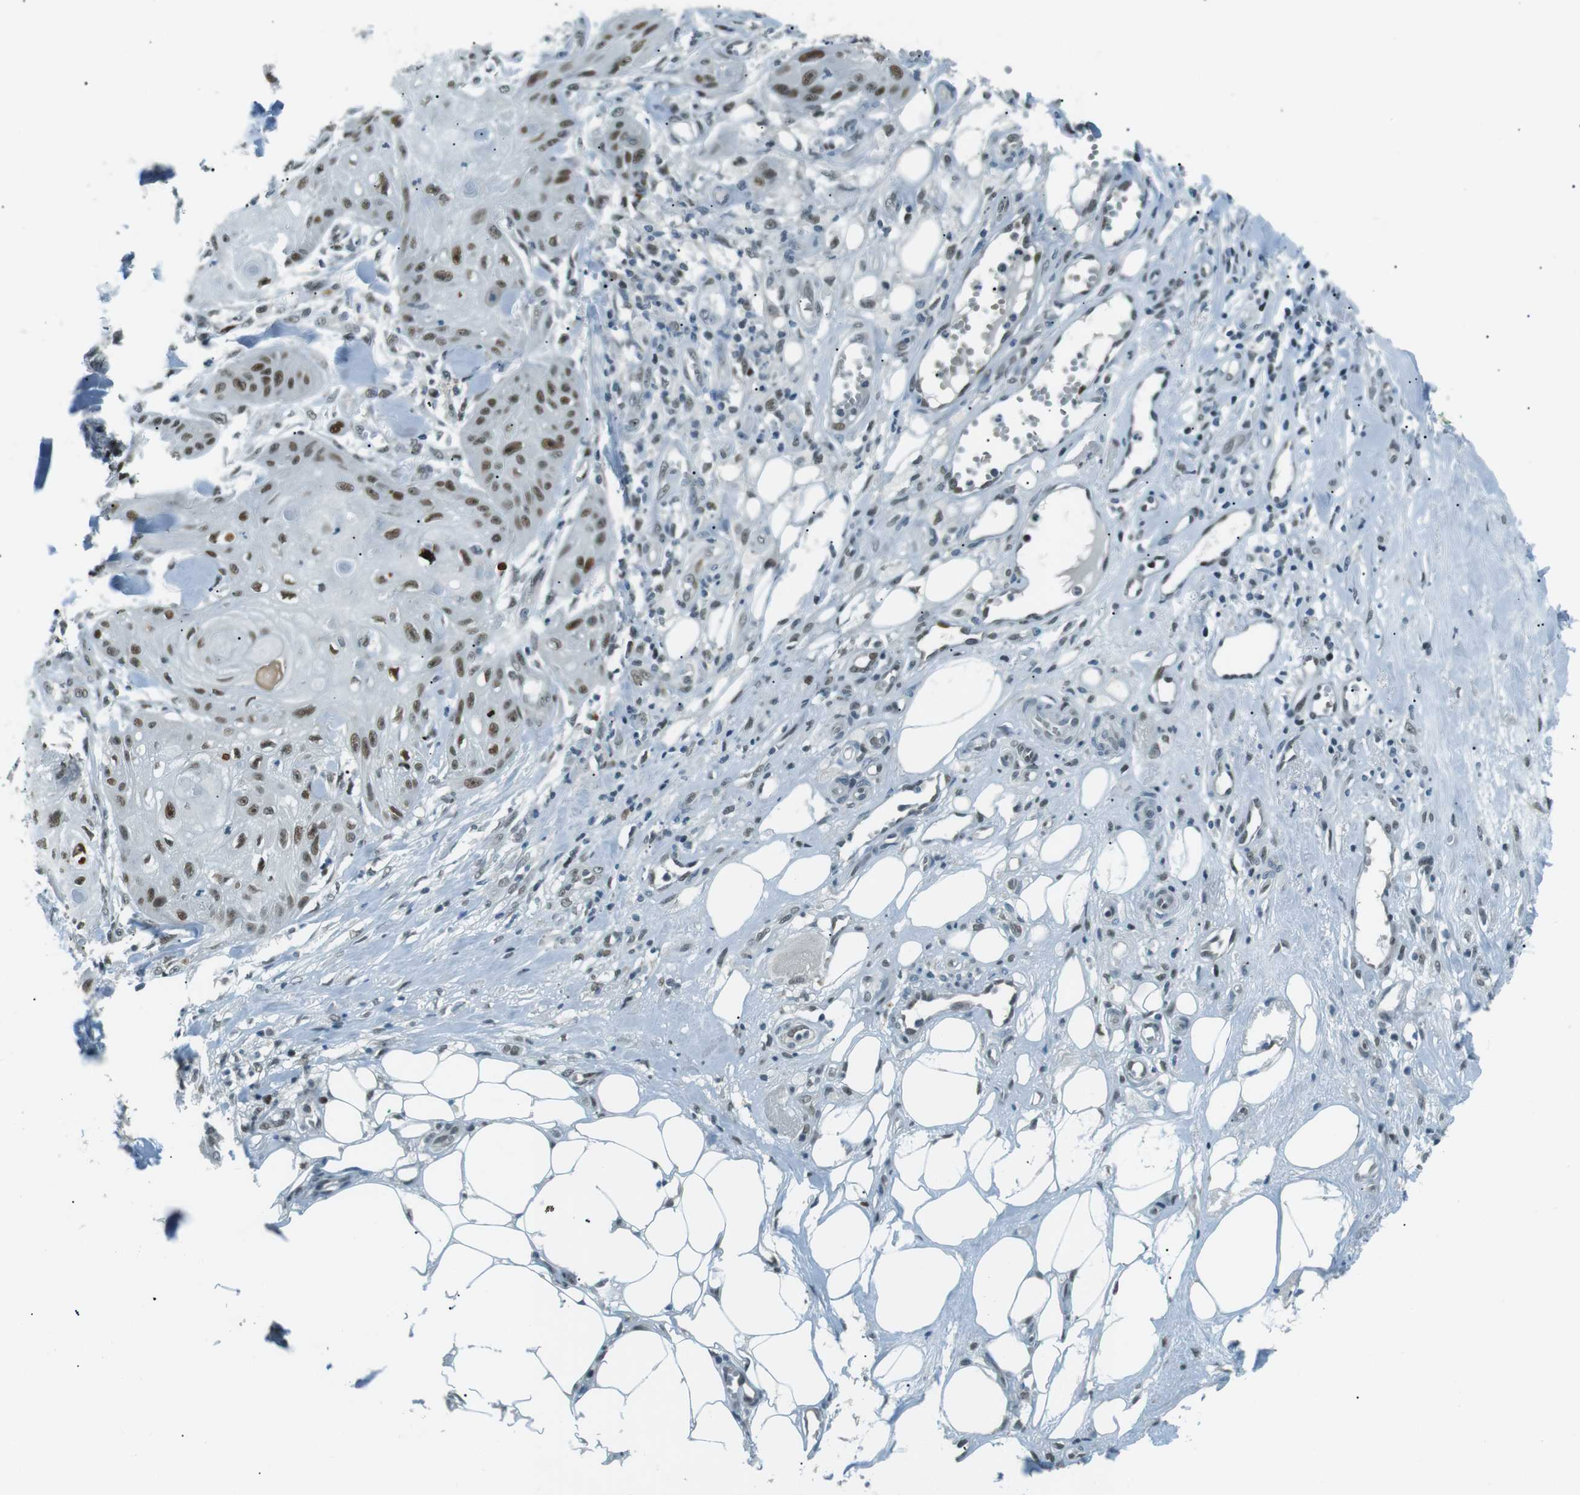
{"staining": {"intensity": "moderate", "quantity": ">75%", "location": "nuclear"}, "tissue": "skin cancer", "cell_type": "Tumor cells", "image_type": "cancer", "snomed": [{"axis": "morphology", "description": "Squamous cell carcinoma, NOS"}, {"axis": "topography", "description": "Skin"}], "caption": "Protein expression analysis of squamous cell carcinoma (skin) exhibits moderate nuclear positivity in about >75% of tumor cells.", "gene": "PJA1", "patient": {"sex": "male", "age": 74}}